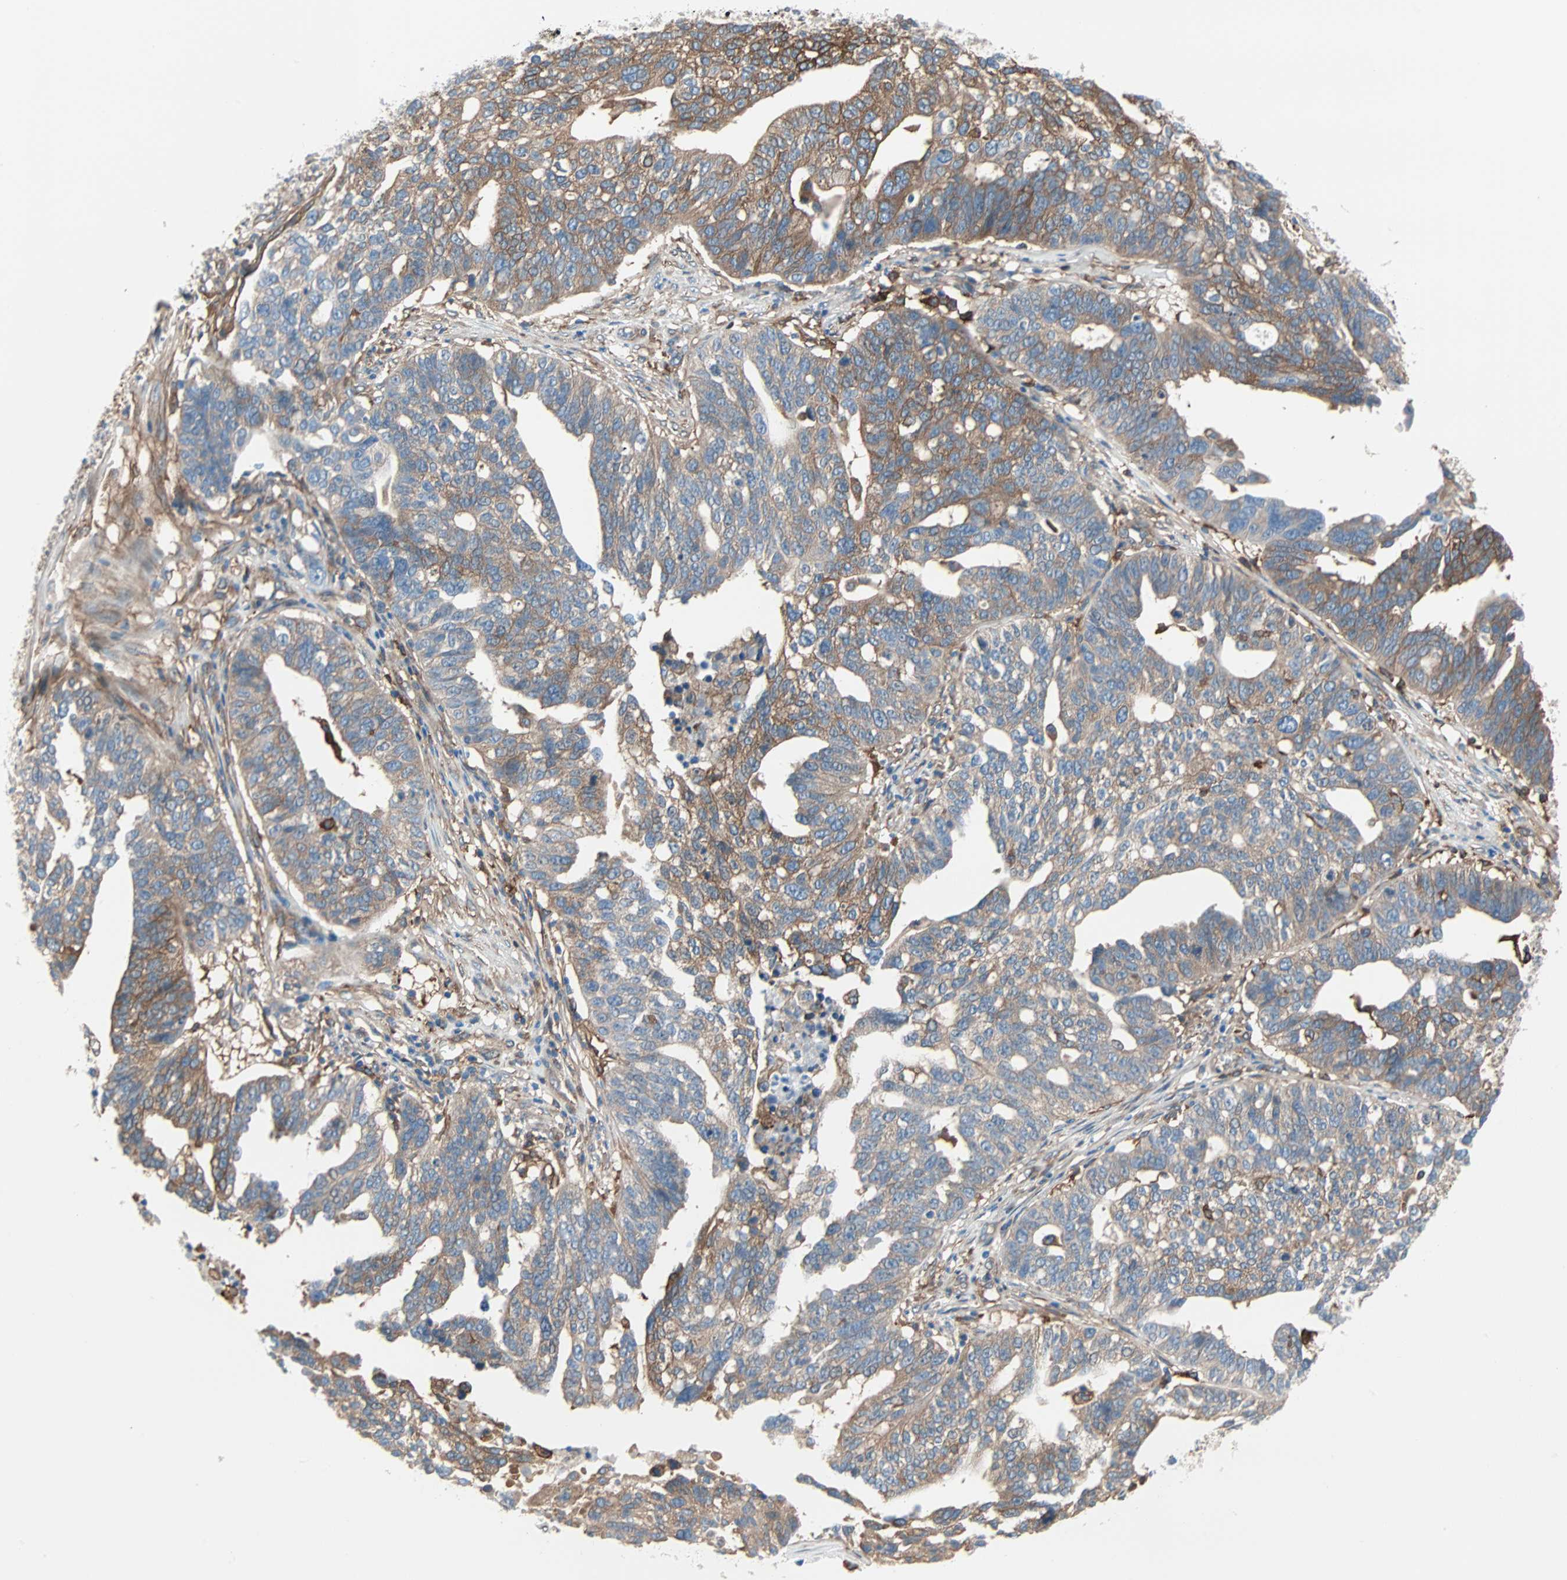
{"staining": {"intensity": "moderate", "quantity": ">75%", "location": "cytoplasmic/membranous"}, "tissue": "ovarian cancer", "cell_type": "Tumor cells", "image_type": "cancer", "snomed": [{"axis": "morphology", "description": "Cystadenocarcinoma, serous, NOS"}, {"axis": "topography", "description": "Ovary"}], "caption": "DAB (3,3'-diaminobenzidine) immunohistochemical staining of human serous cystadenocarcinoma (ovarian) demonstrates moderate cytoplasmic/membranous protein expression in approximately >75% of tumor cells. The staining is performed using DAB (3,3'-diaminobenzidine) brown chromogen to label protein expression. The nuclei are counter-stained blue using hematoxylin.", "gene": "EPB41L2", "patient": {"sex": "female", "age": 59}}